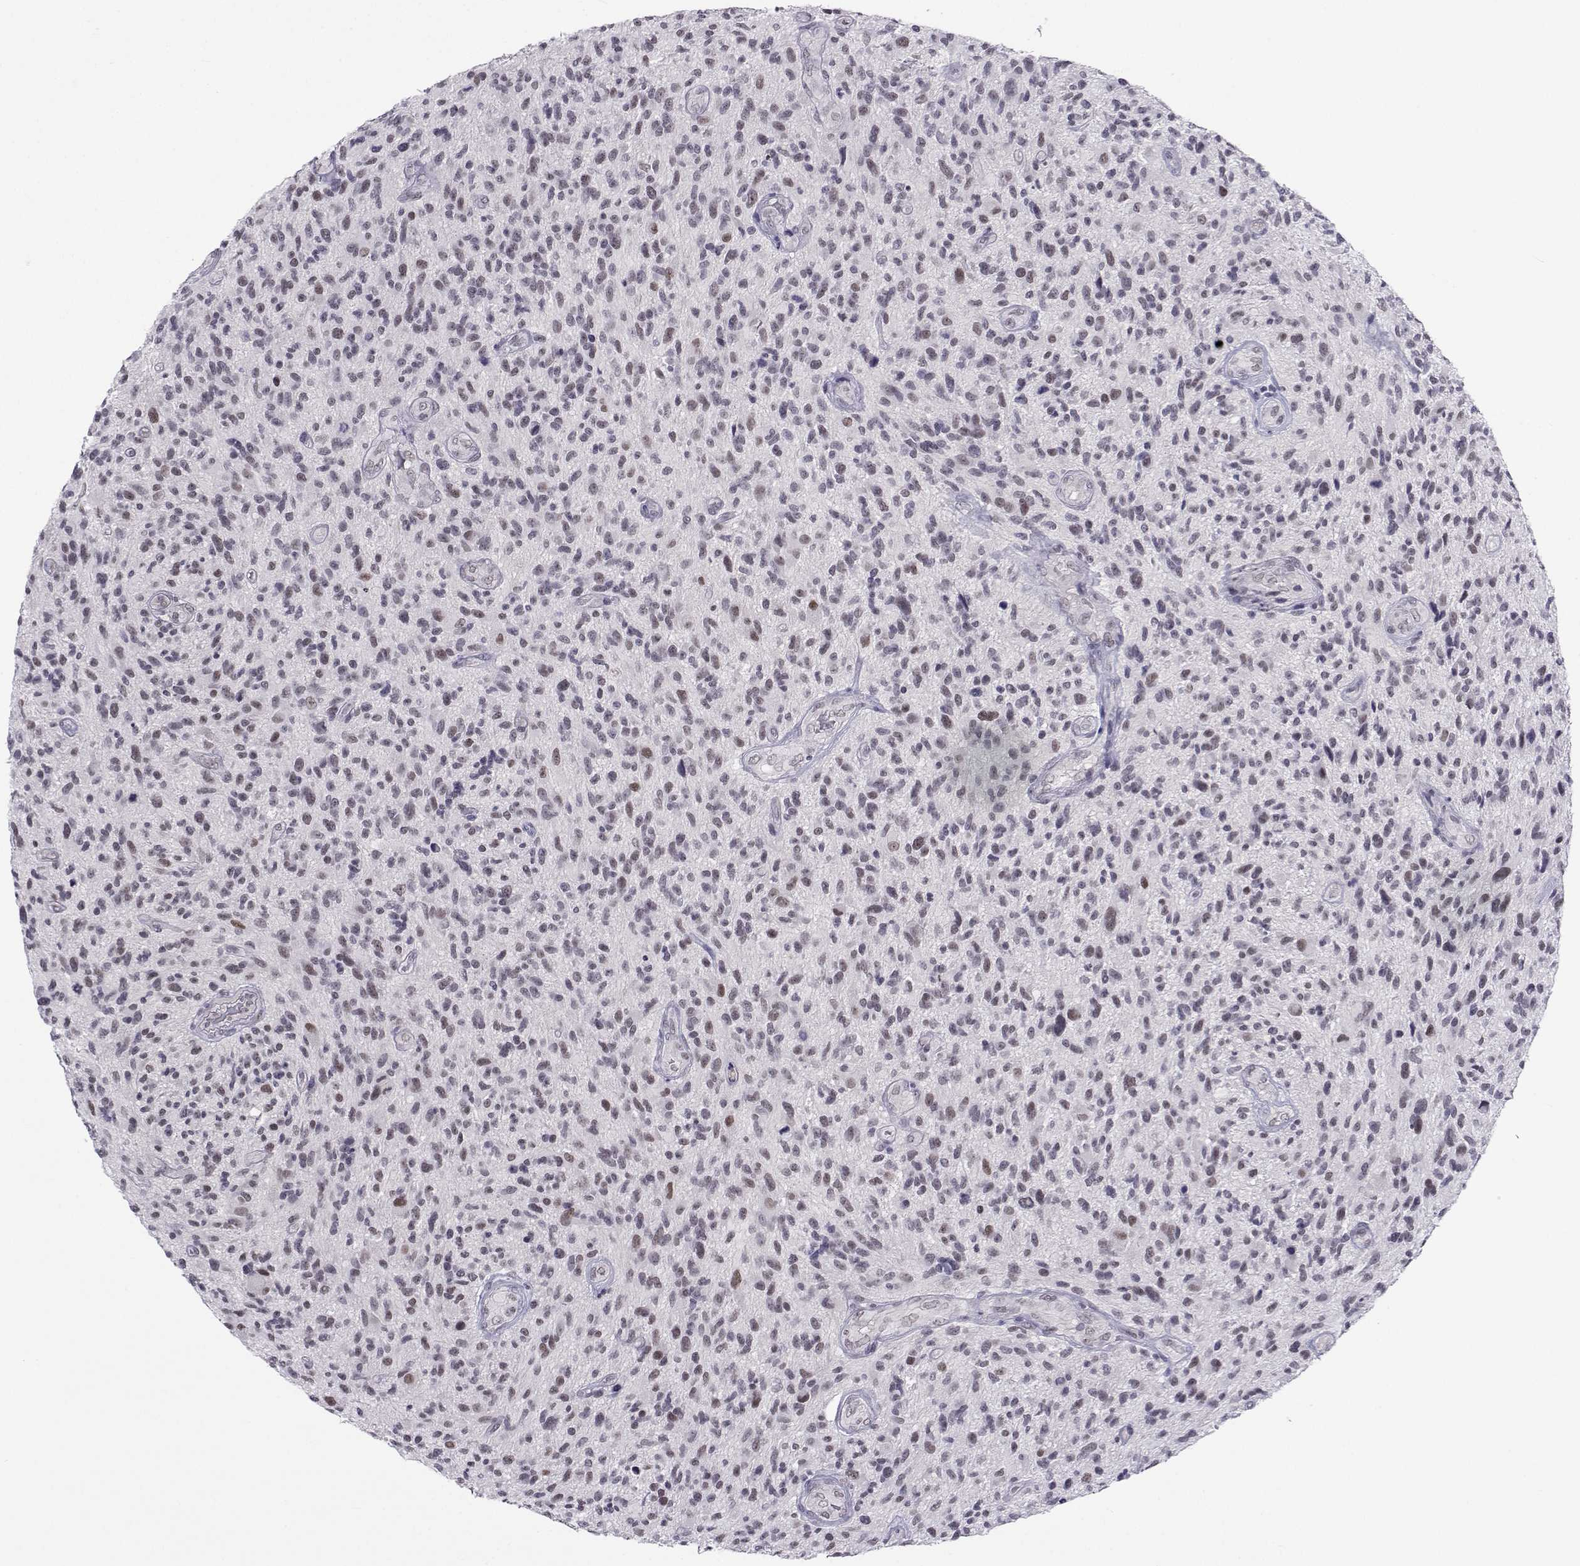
{"staining": {"intensity": "negative", "quantity": "none", "location": "none"}, "tissue": "glioma", "cell_type": "Tumor cells", "image_type": "cancer", "snomed": [{"axis": "morphology", "description": "Glioma, malignant, High grade"}, {"axis": "topography", "description": "Brain"}], "caption": "High power microscopy photomicrograph of an immunohistochemistry histopathology image of glioma, revealing no significant positivity in tumor cells.", "gene": "MED26", "patient": {"sex": "male", "age": 47}}